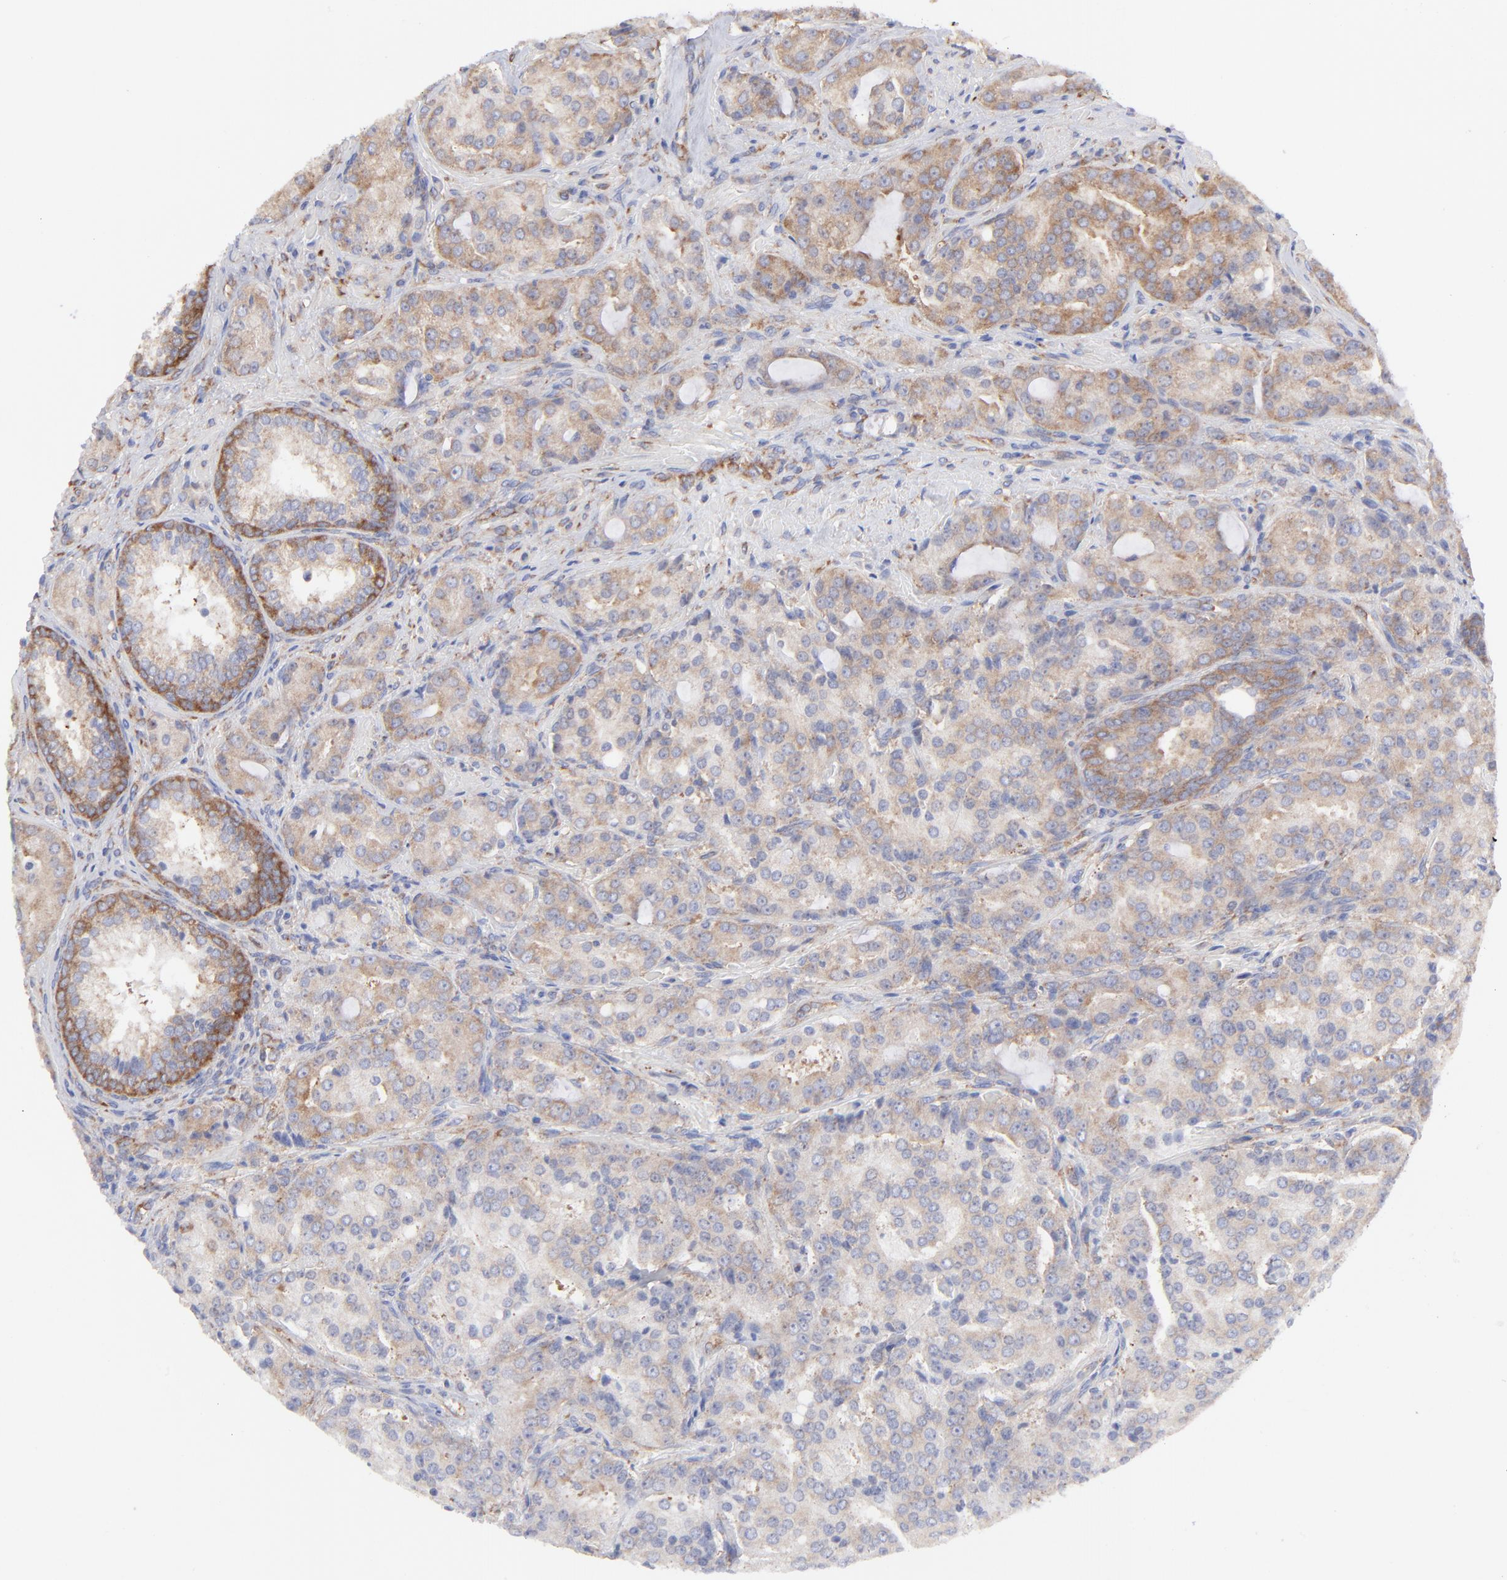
{"staining": {"intensity": "moderate", "quantity": ">75%", "location": "cytoplasmic/membranous"}, "tissue": "prostate cancer", "cell_type": "Tumor cells", "image_type": "cancer", "snomed": [{"axis": "morphology", "description": "Adenocarcinoma, High grade"}, {"axis": "topography", "description": "Prostate"}], "caption": "The immunohistochemical stain shows moderate cytoplasmic/membranous expression in tumor cells of prostate cancer (adenocarcinoma (high-grade)) tissue.", "gene": "EIF2AK2", "patient": {"sex": "male", "age": 72}}